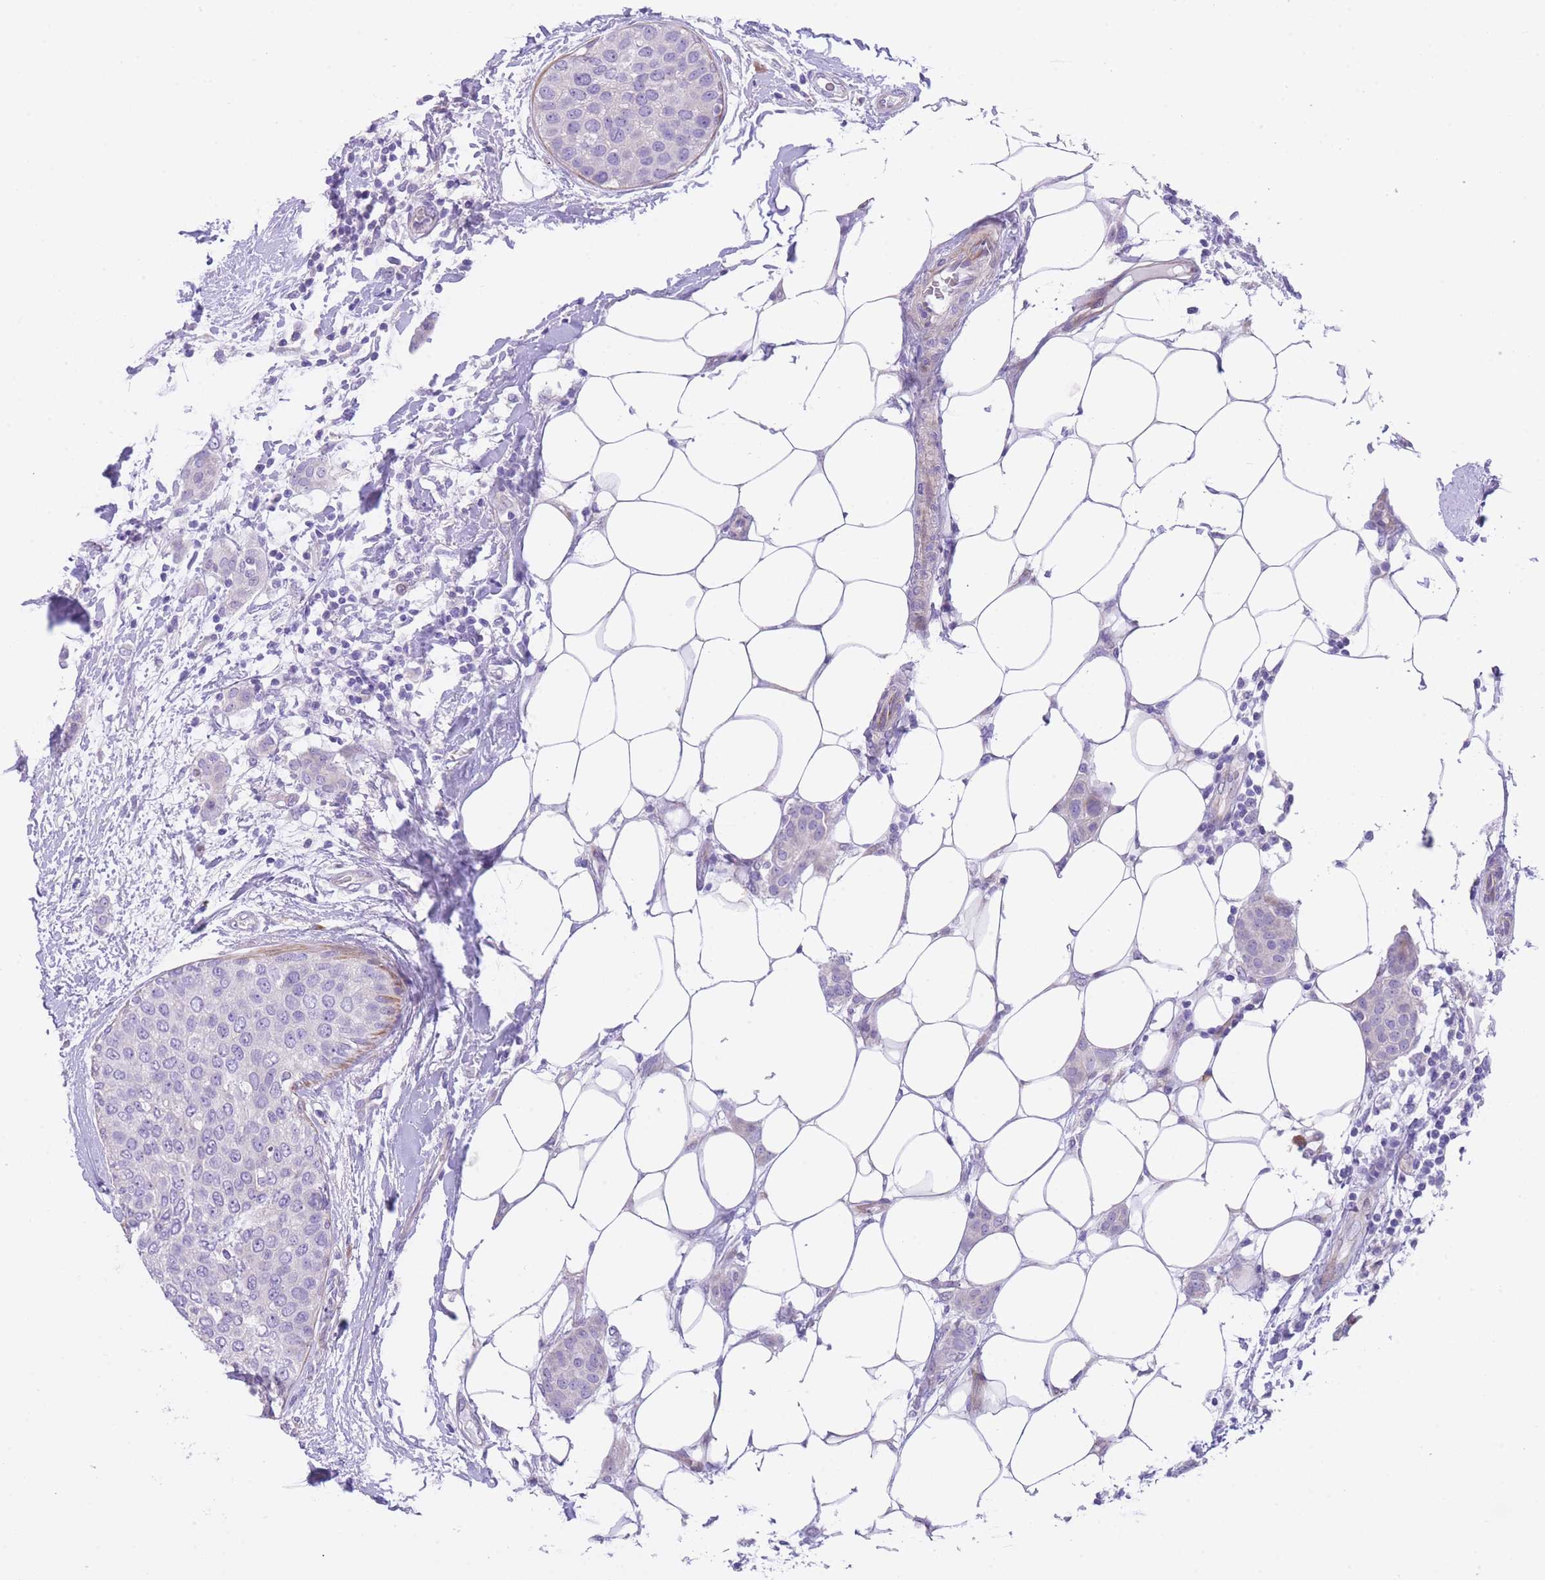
{"staining": {"intensity": "negative", "quantity": "none", "location": "none"}, "tissue": "breast cancer", "cell_type": "Tumor cells", "image_type": "cancer", "snomed": [{"axis": "morphology", "description": "Duct carcinoma"}, {"axis": "topography", "description": "Breast"}], "caption": "There is no significant staining in tumor cells of breast cancer.", "gene": "QTRT1", "patient": {"sex": "female", "age": 72}}